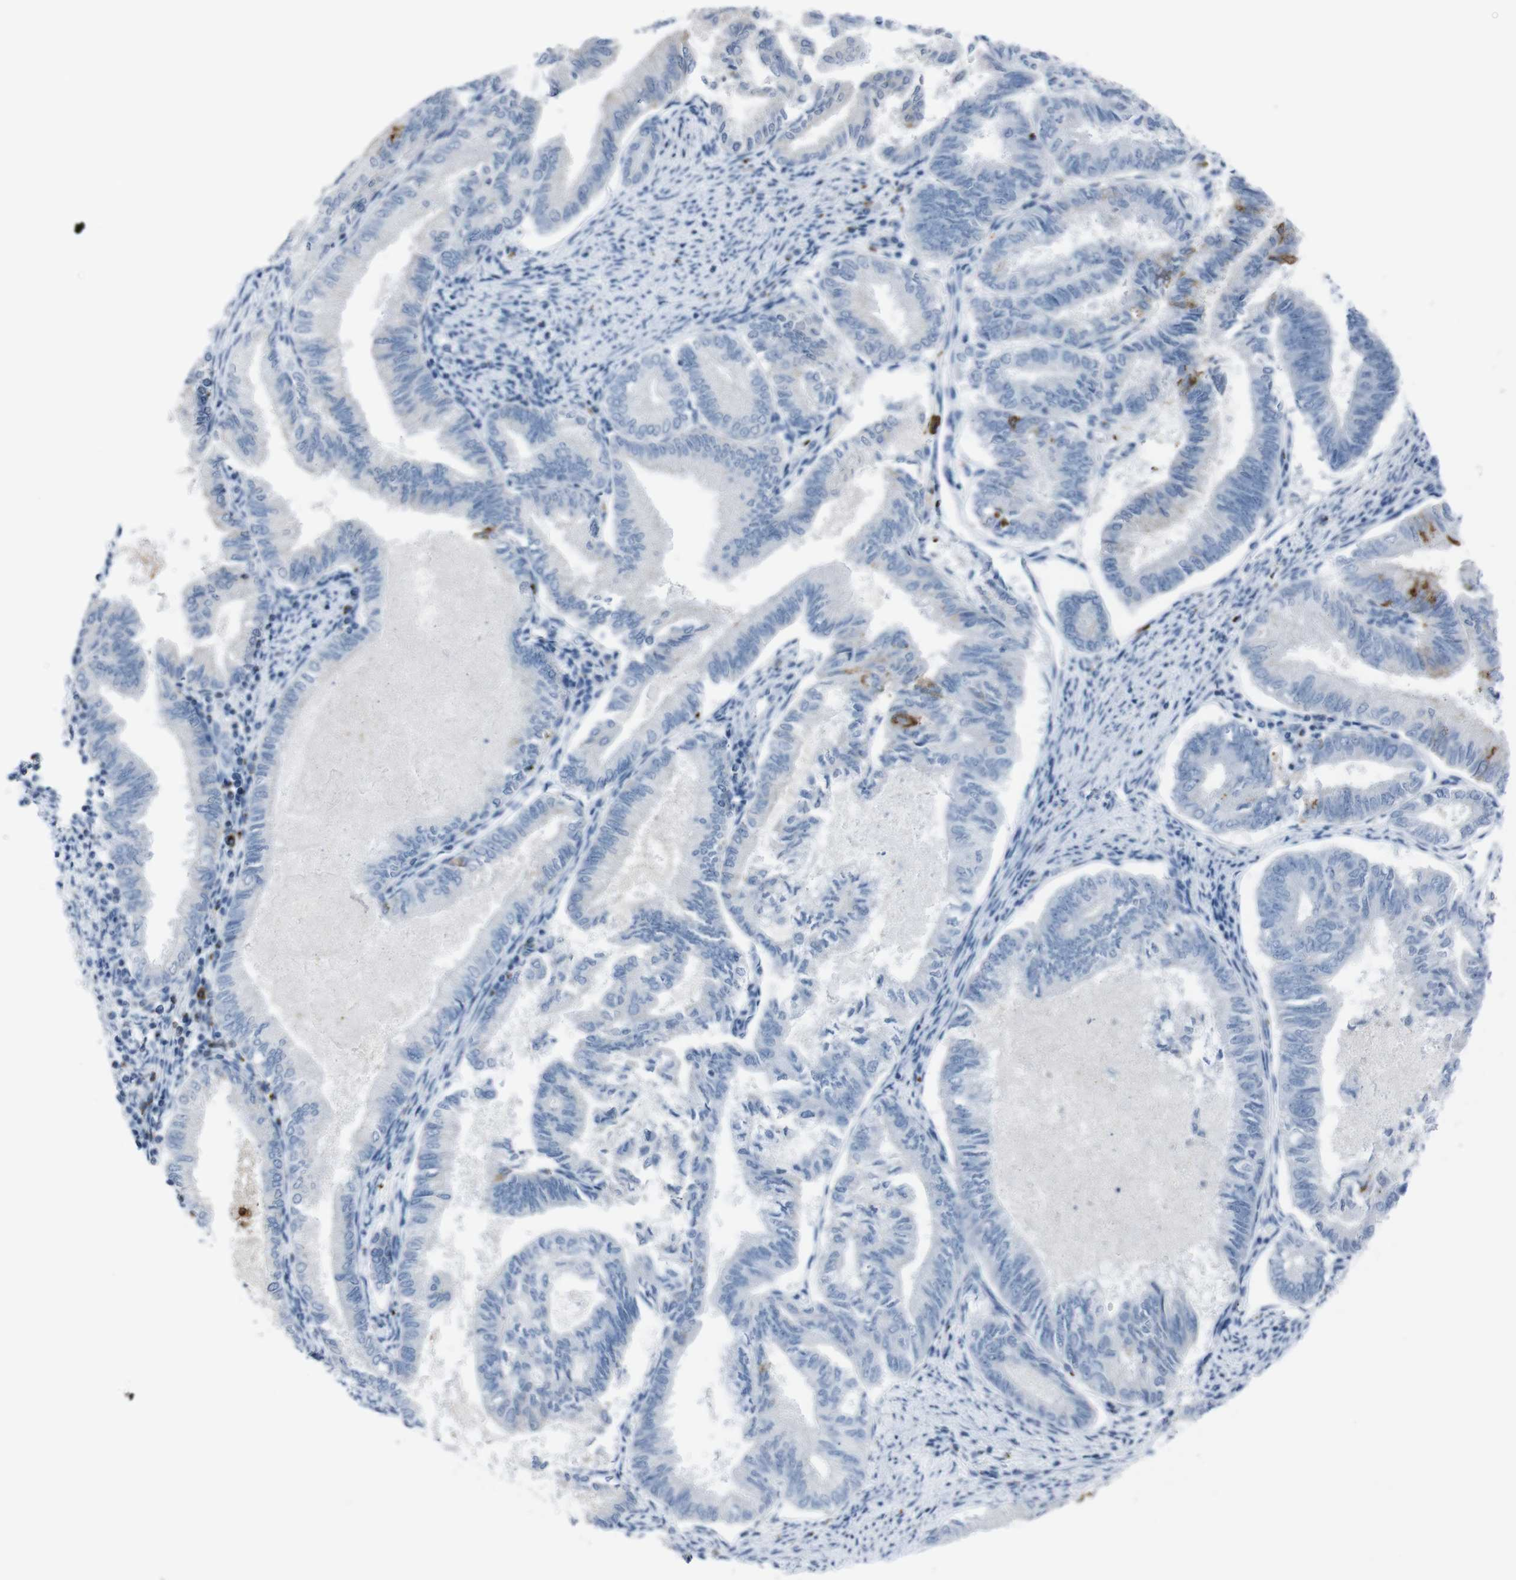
{"staining": {"intensity": "strong", "quantity": "<25%", "location": "cytoplasmic/membranous"}, "tissue": "endometrial cancer", "cell_type": "Tumor cells", "image_type": "cancer", "snomed": [{"axis": "morphology", "description": "Adenocarcinoma, NOS"}, {"axis": "topography", "description": "Endometrium"}], "caption": "Immunohistochemistry of human adenocarcinoma (endometrial) displays medium levels of strong cytoplasmic/membranous staining in about <25% of tumor cells.", "gene": "ST6GAL1", "patient": {"sex": "female", "age": 86}}